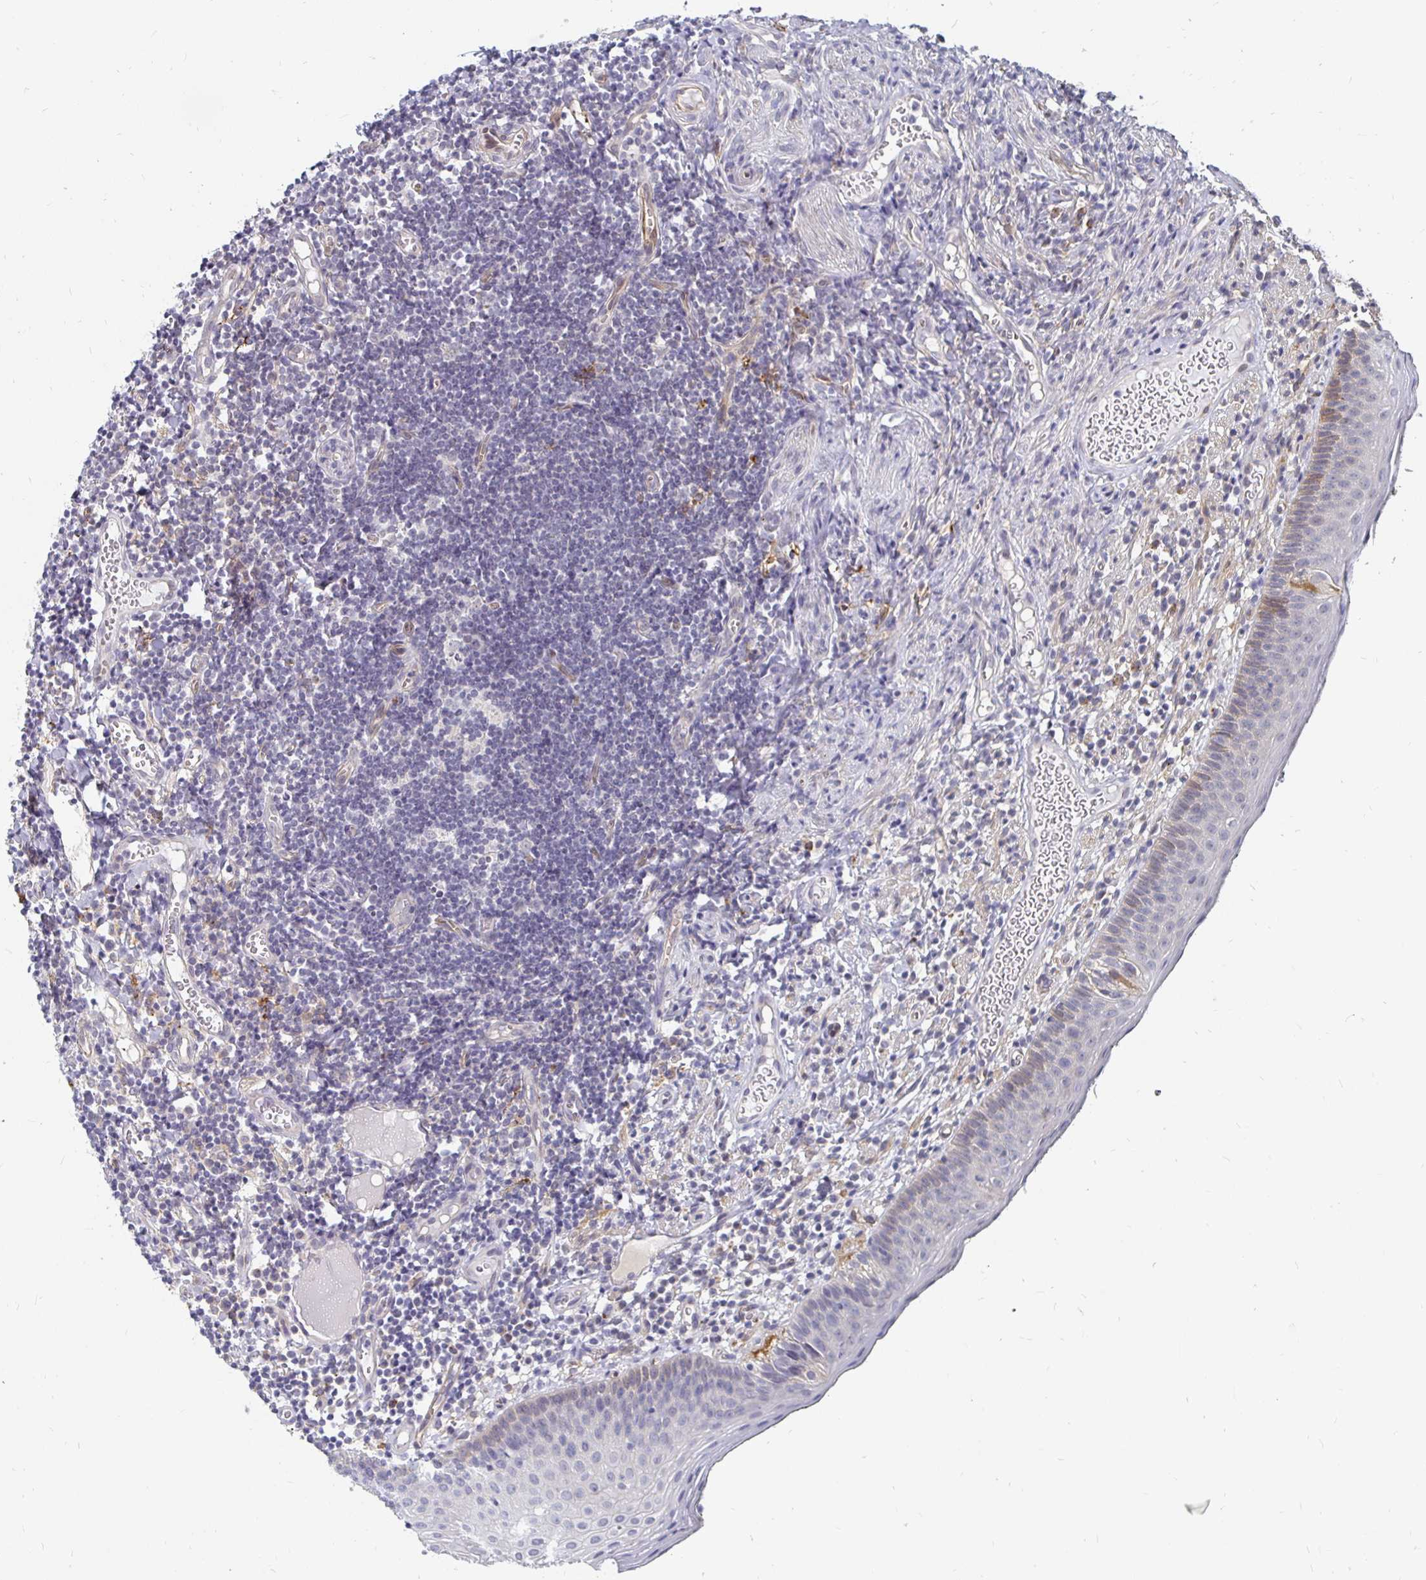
{"staining": {"intensity": "weak", "quantity": "<25%", "location": "cytoplasmic/membranous"}, "tissue": "oral mucosa", "cell_type": "Squamous epithelial cells", "image_type": "normal", "snomed": [{"axis": "morphology", "description": "Normal tissue, NOS"}, {"axis": "morphology", "description": "Squamous cell carcinoma, NOS"}, {"axis": "topography", "description": "Oral tissue"}, {"axis": "topography", "description": "Head-Neck"}], "caption": "IHC image of unremarkable oral mucosa: oral mucosa stained with DAB demonstrates no significant protein positivity in squamous epithelial cells. (Immunohistochemistry (ihc), brightfield microscopy, high magnification).", "gene": "CCDC85A", "patient": {"sex": "male", "age": 58}}